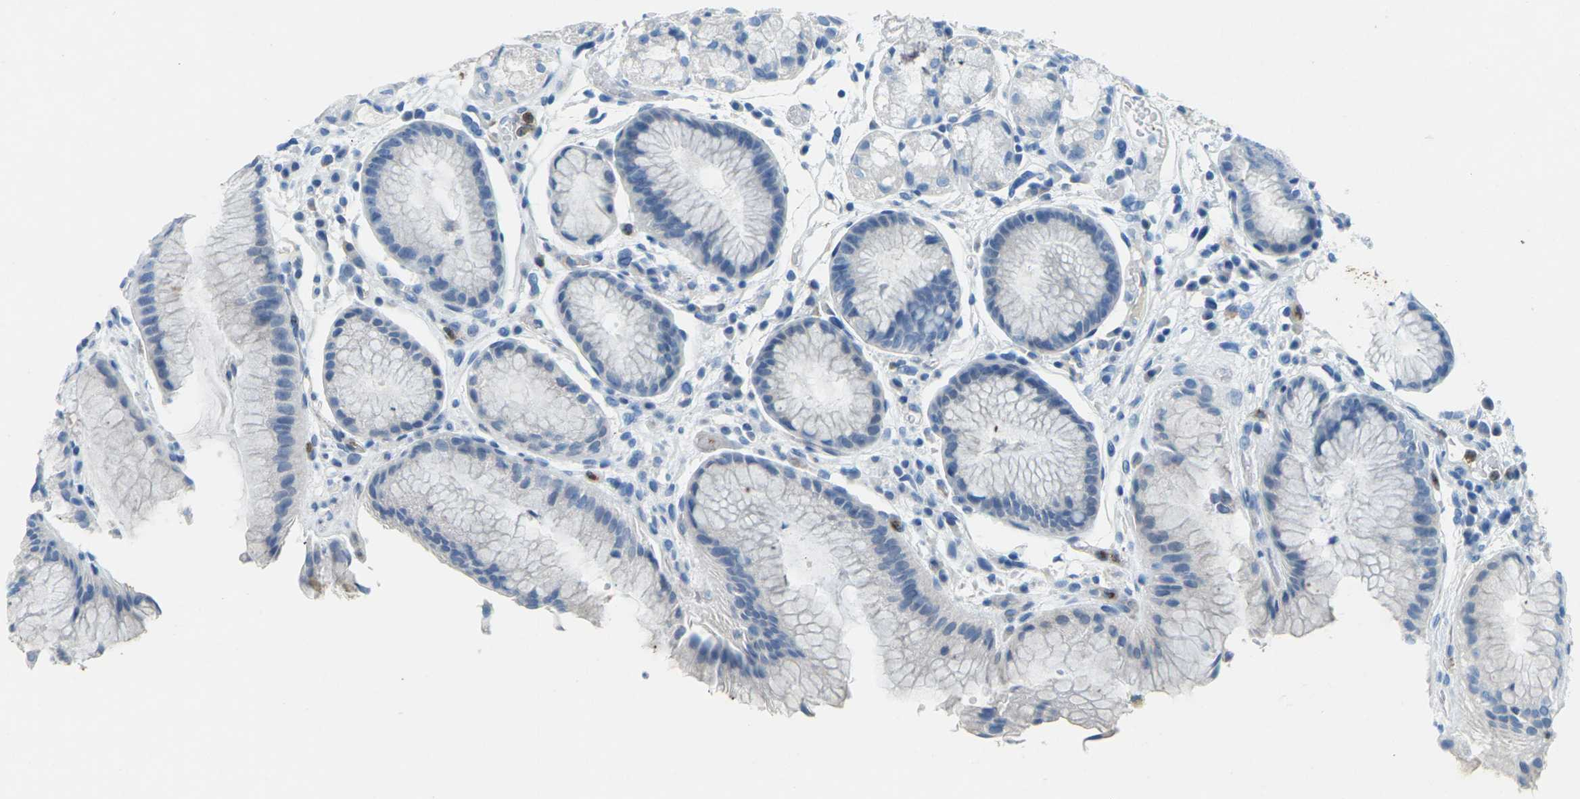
{"staining": {"intensity": "negative", "quantity": "none", "location": "none"}, "tissue": "stomach", "cell_type": "Glandular cells", "image_type": "normal", "snomed": [{"axis": "morphology", "description": "Normal tissue, NOS"}, {"axis": "topography", "description": "Stomach, upper"}], "caption": "This is an IHC histopathology image of normal human stomach. There is no staining in glandular cells.", "gene": "CDH16", "patient": {"sex": "male", "age": 72}}